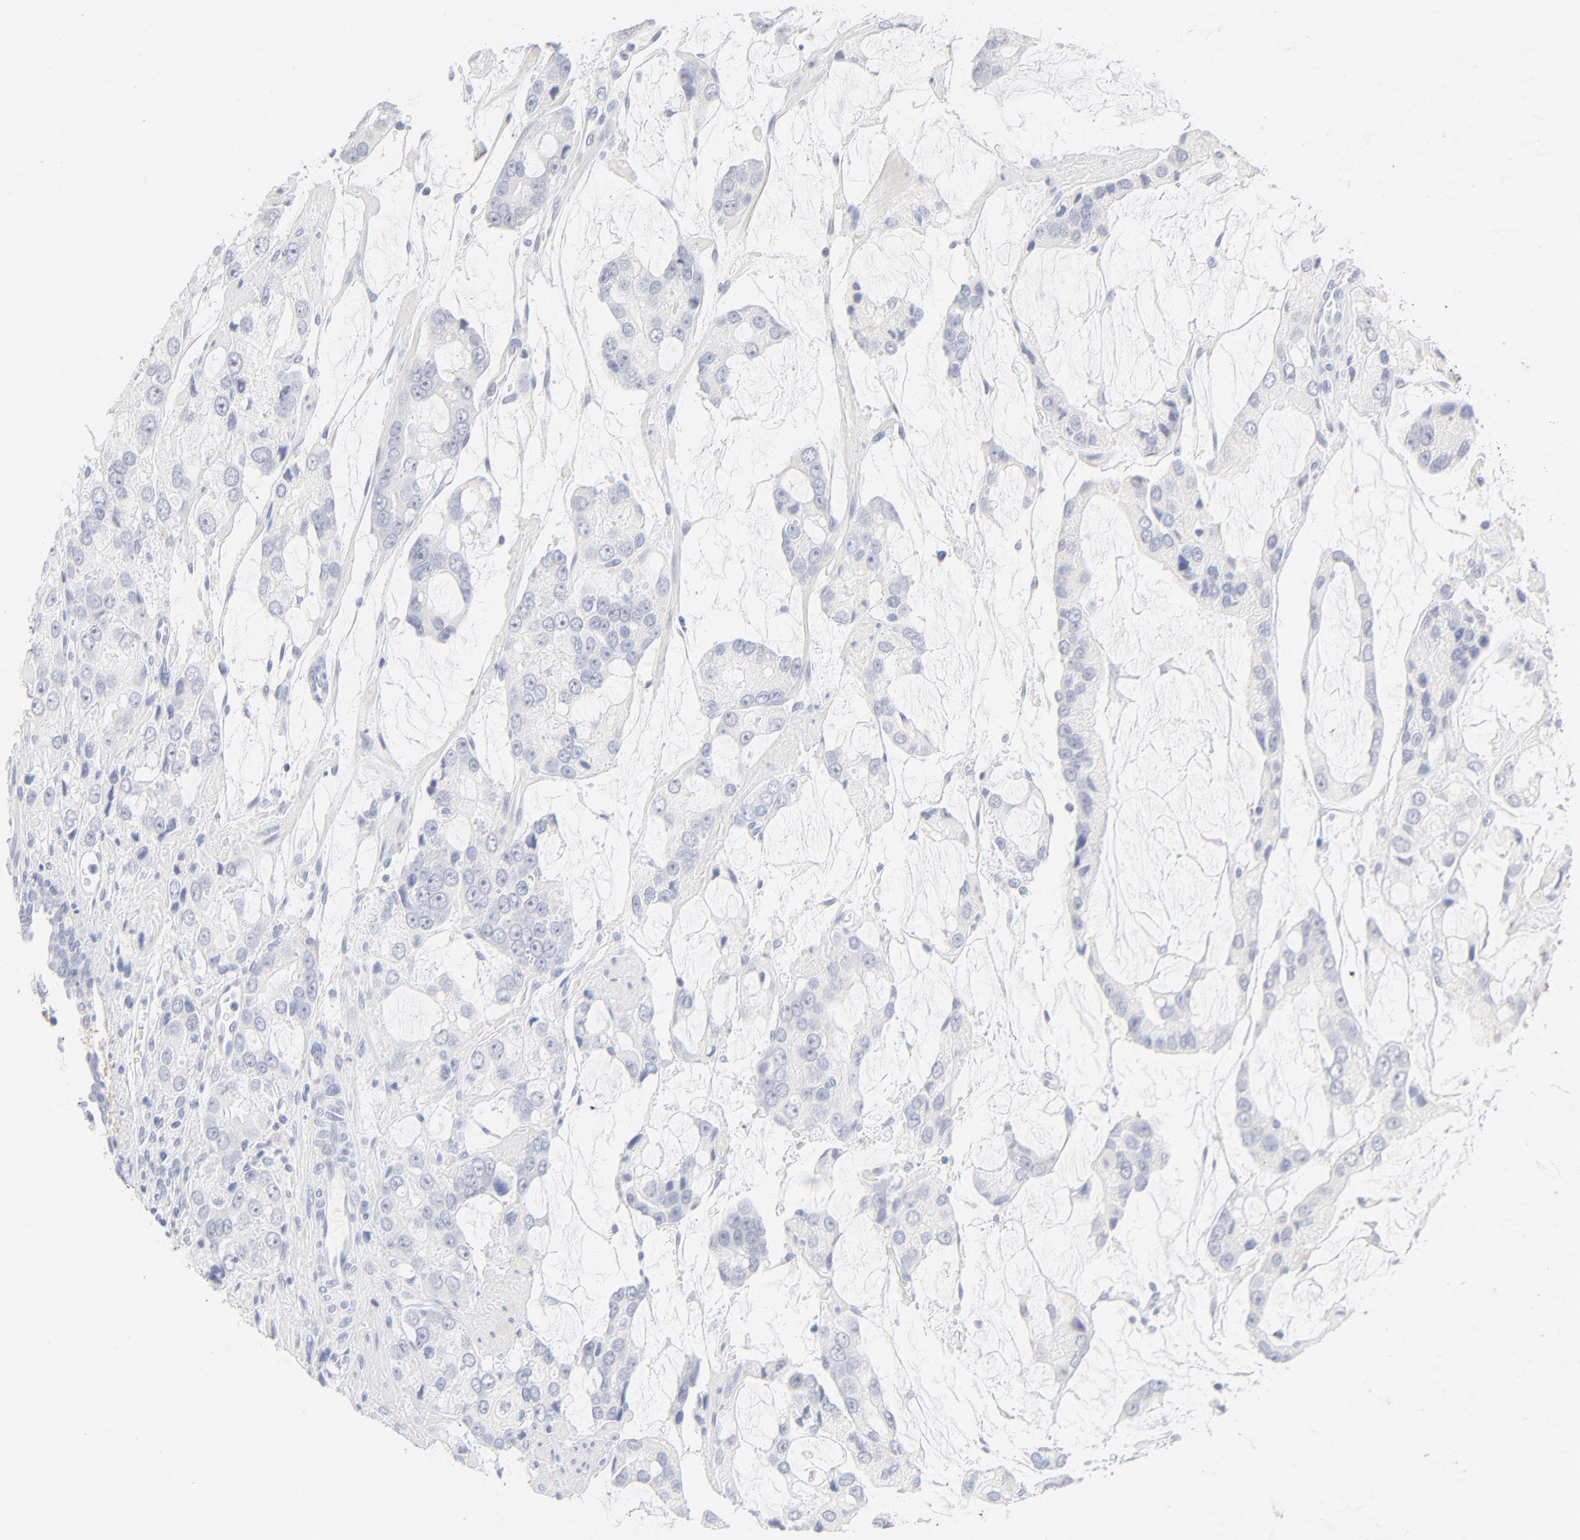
{"staining": {"intensity": "negative", "quantity": "none", "location": "none"}, "tissue": "prostate cancer", "cell_type": "Tumor cells", "image_type": "cancer", "snomed": [{"axis": "morphology", "description": "Adenocarcinoma, High grade"}, {"axis": "topography", "description": "Prostate"}], "caption": "High magnification brightfield microscopy of prostate cancer stained with DAB (3,3'-diaminobenzidine) (brown) and counterstained with hematoxylin (blue): tumor cells show no significant staining.", "gene": "ONECUT1", "patient": {"sex": "male", "age": 67}}